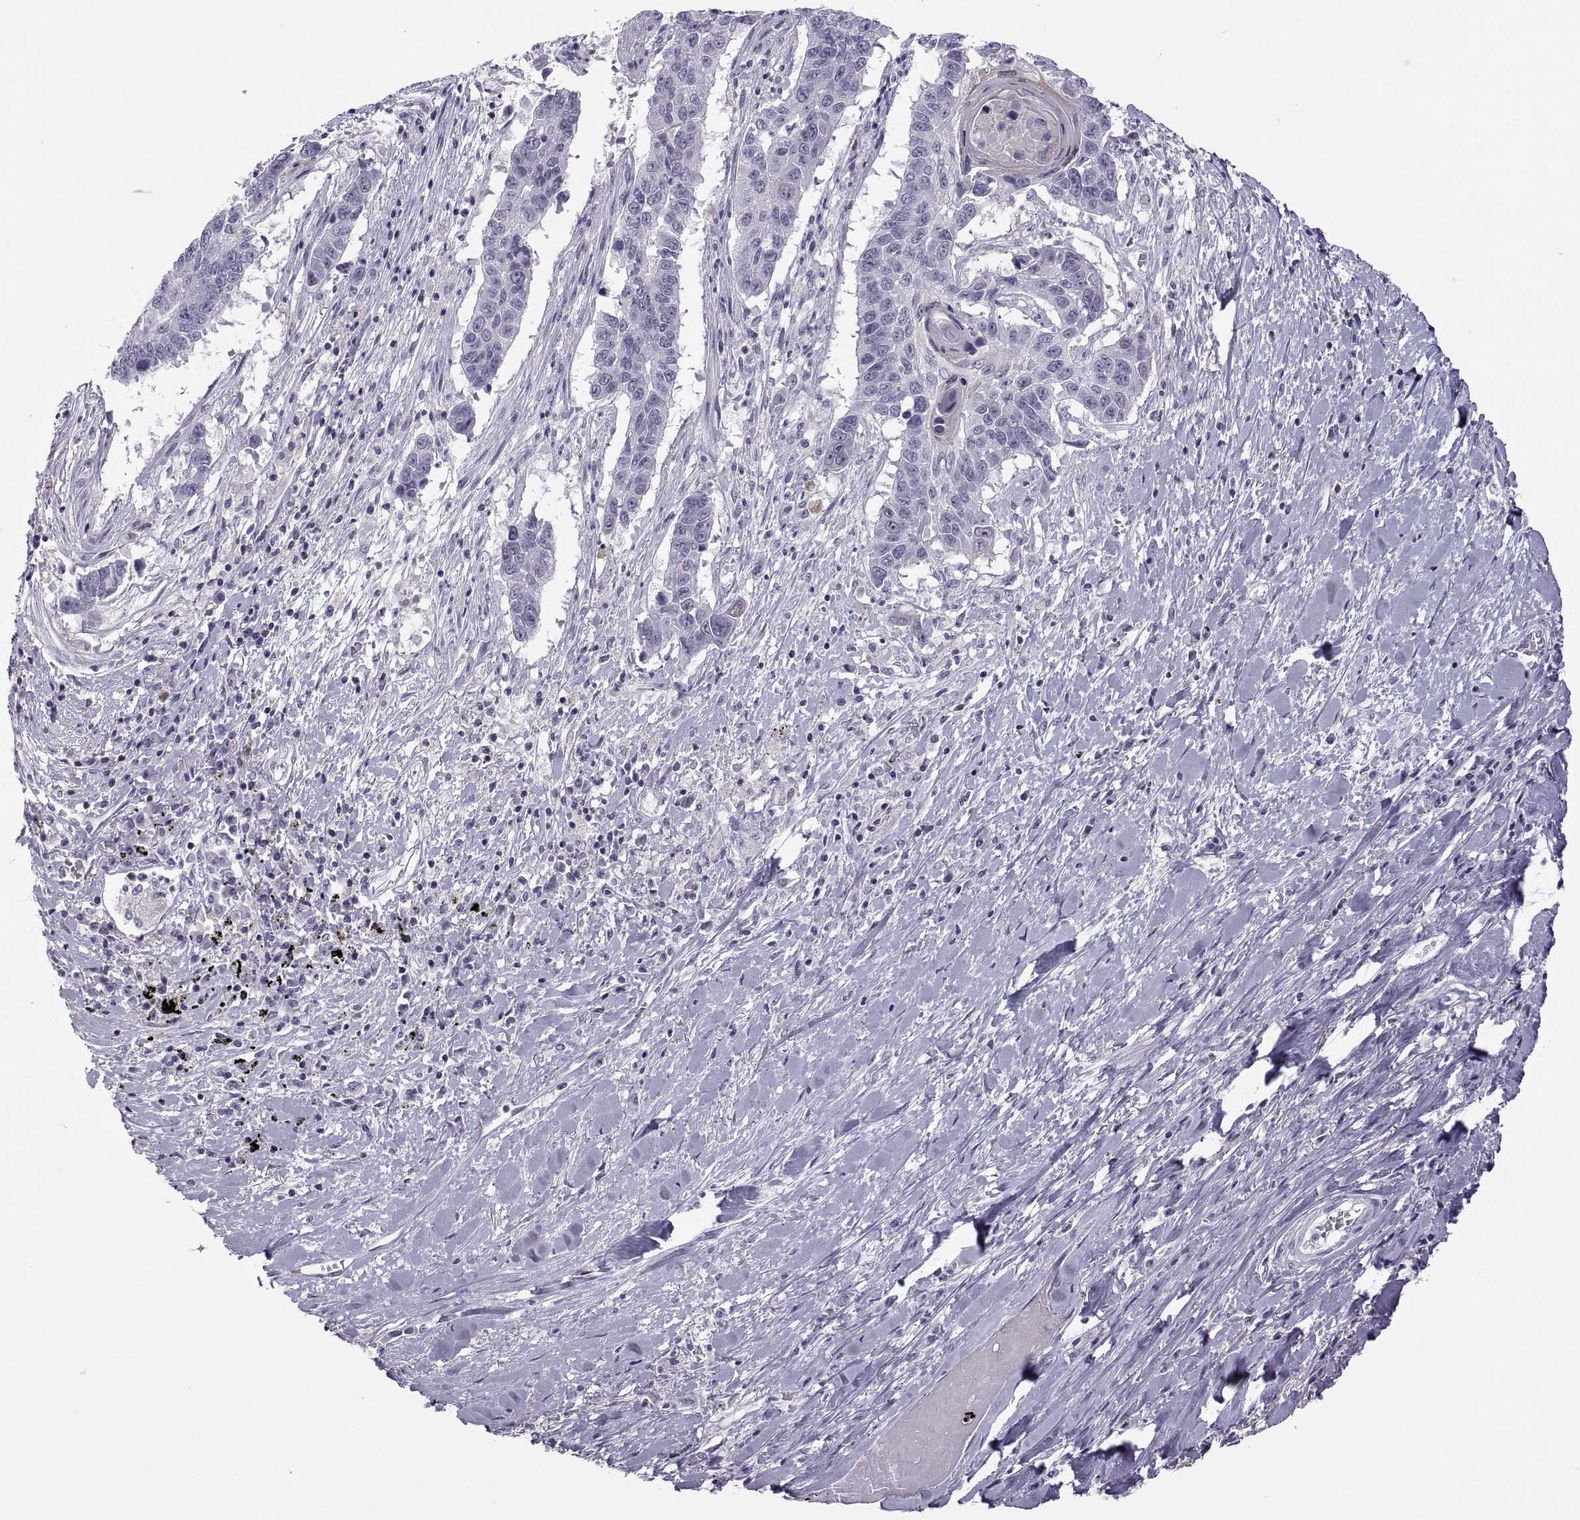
{"staining": {"intensity": "negative", "quantity": "none", "location": "none"}, "tissue": "lung cancer", "cell_type": "Tumor cells", "image_type": "cancer", "snomed": [{"axis": "morphology", "description": "Squamous cell carcinoma, NOS"}, {"axis": "topography", "description": "Lung"}], "caption": "IHC of lung cancer (squamous cell carcinoma) exhibits no positivity in tumor cells.", "gene": "TTC21A", "patient": {"sex": "male", "age": 73}}